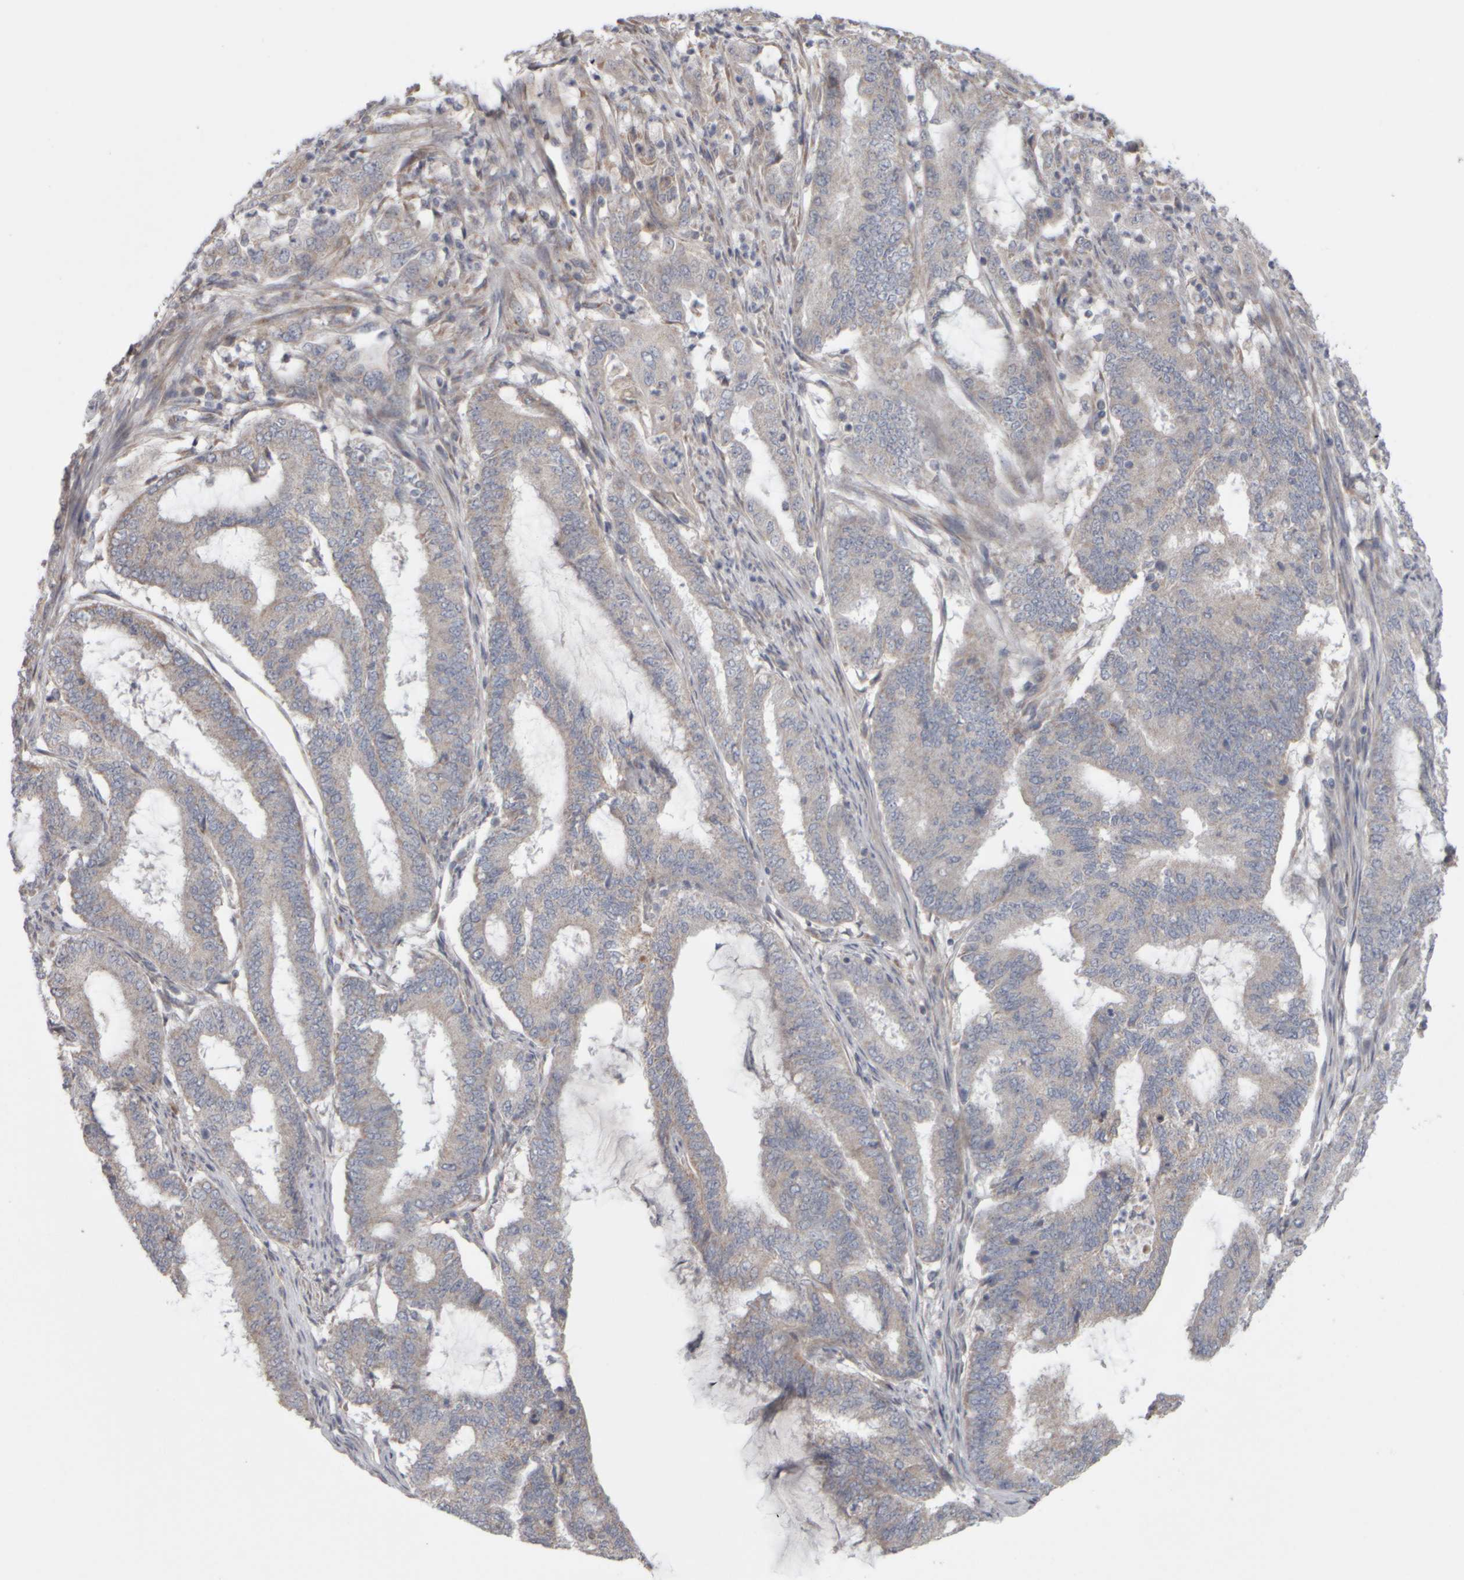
{"staining": {"intensity": "weak", "quantity": "<25%", "location": "cytoplasmic/membranous"}, "tissue": "endometrial cancer", "cell_type": "Tumor cells", "image_type": "cancer", "snomed": [{"axis": "morphology", "description": "Adenocarcinoma, NOS"}, {"axis": "topography", "description": "Endometrium"}], "caption": "High power microscopy micrograph of an immunohistochemistry (IHC) micrograph of adenocarcinoma (endometrial), revealing no significant positivity in tumor cells.", "gene": "SCO1", "patient": {"sex": "female", "age": 51}}